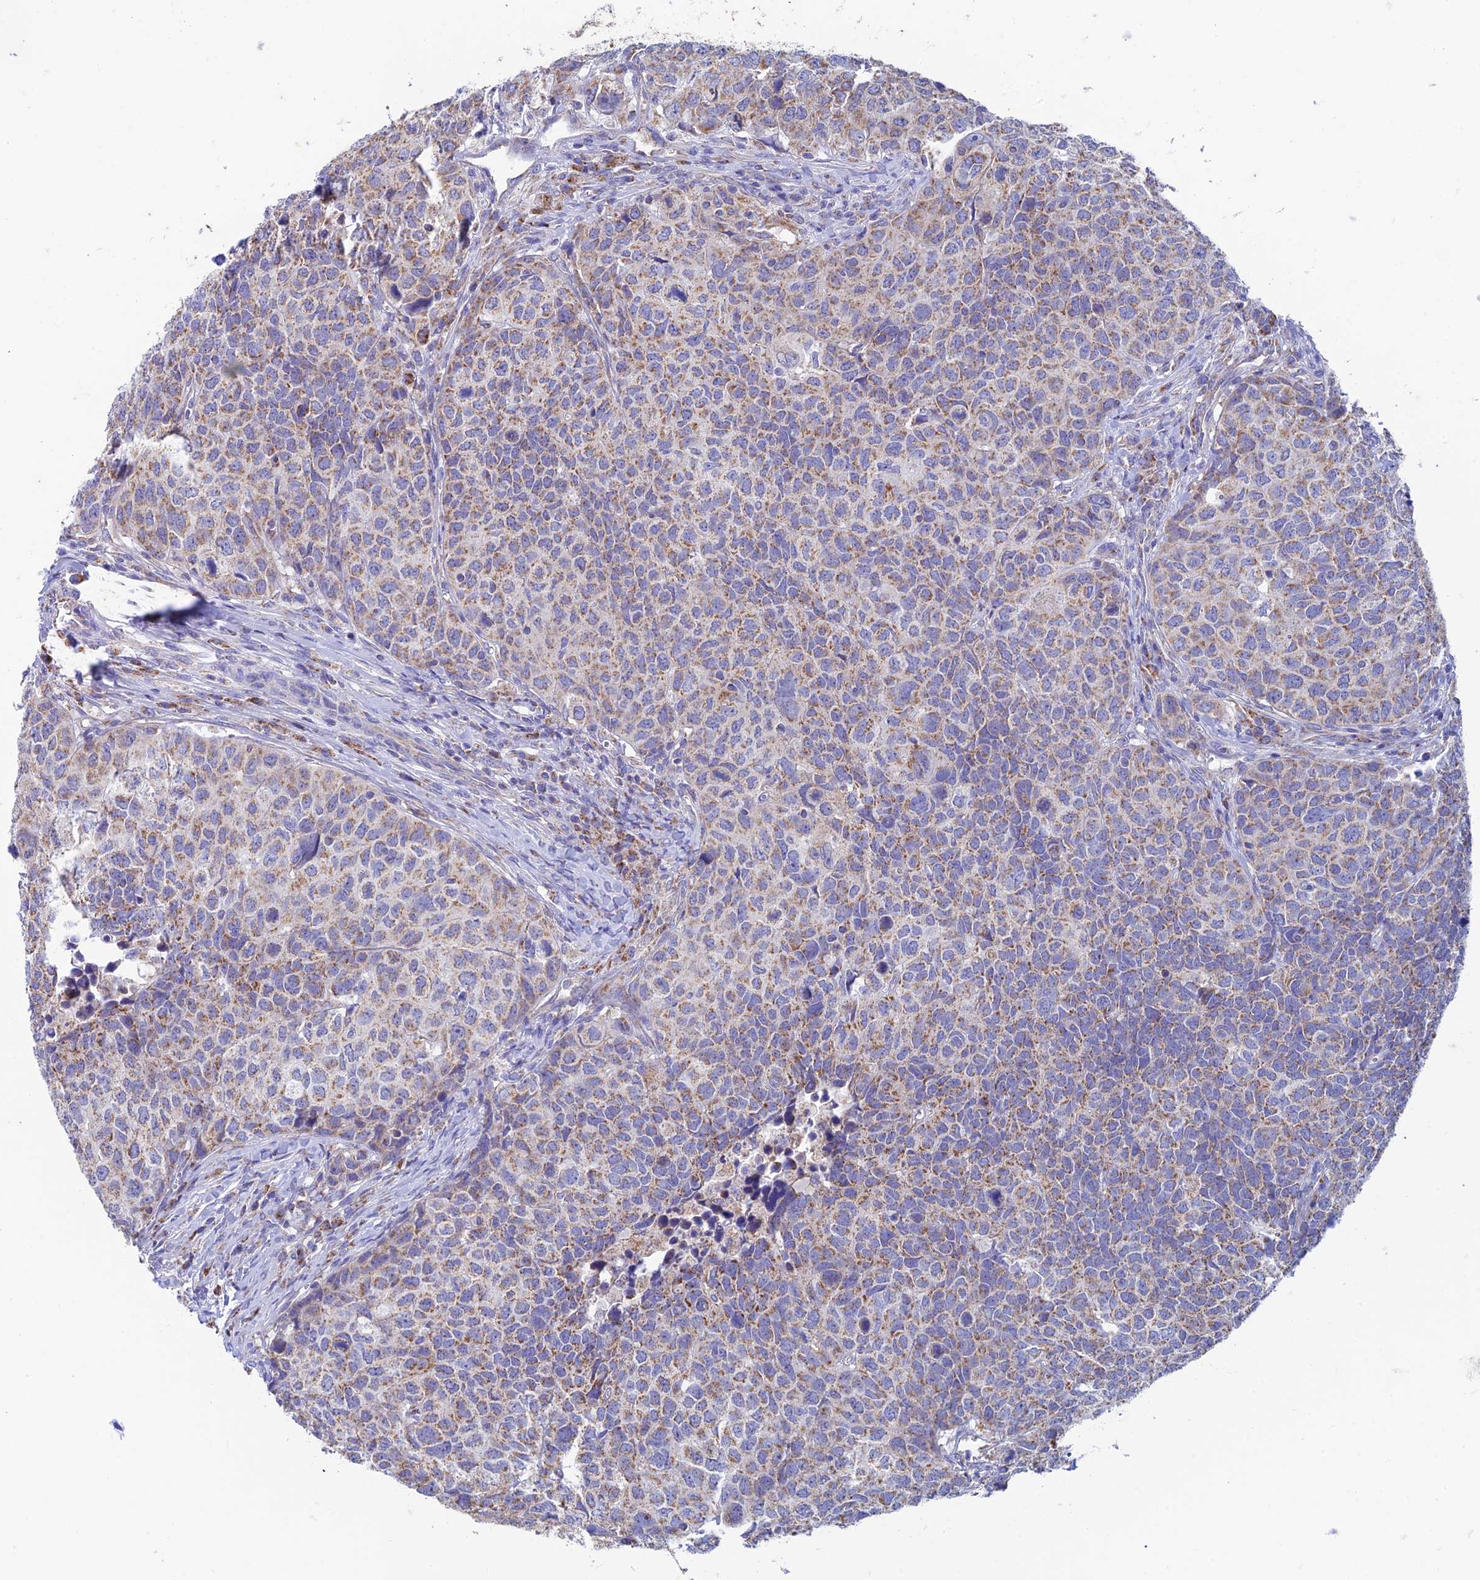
{"staining": {"intensity": "moderate", "quantity": ">75%", "location": "cytoplasmic/membranous"}, "tissue": "head and neck cancer", "cell_type": "Tumor cells", "image_type": "cancer", "snomed": [{"axis": "morphology", "description": "Squamous cell carcinoma, NOS"}, {"axis": "topography", "description": "Head-Neck"}], "caption": "Protein expression analysis of human head and neck squamous cell carcinoma reveals moderate cytoplasmic/membranous staining in approximately >75% of tumor cells.", "gene": "ZNF181", "patient": {"sex": "male", "age": 66}}